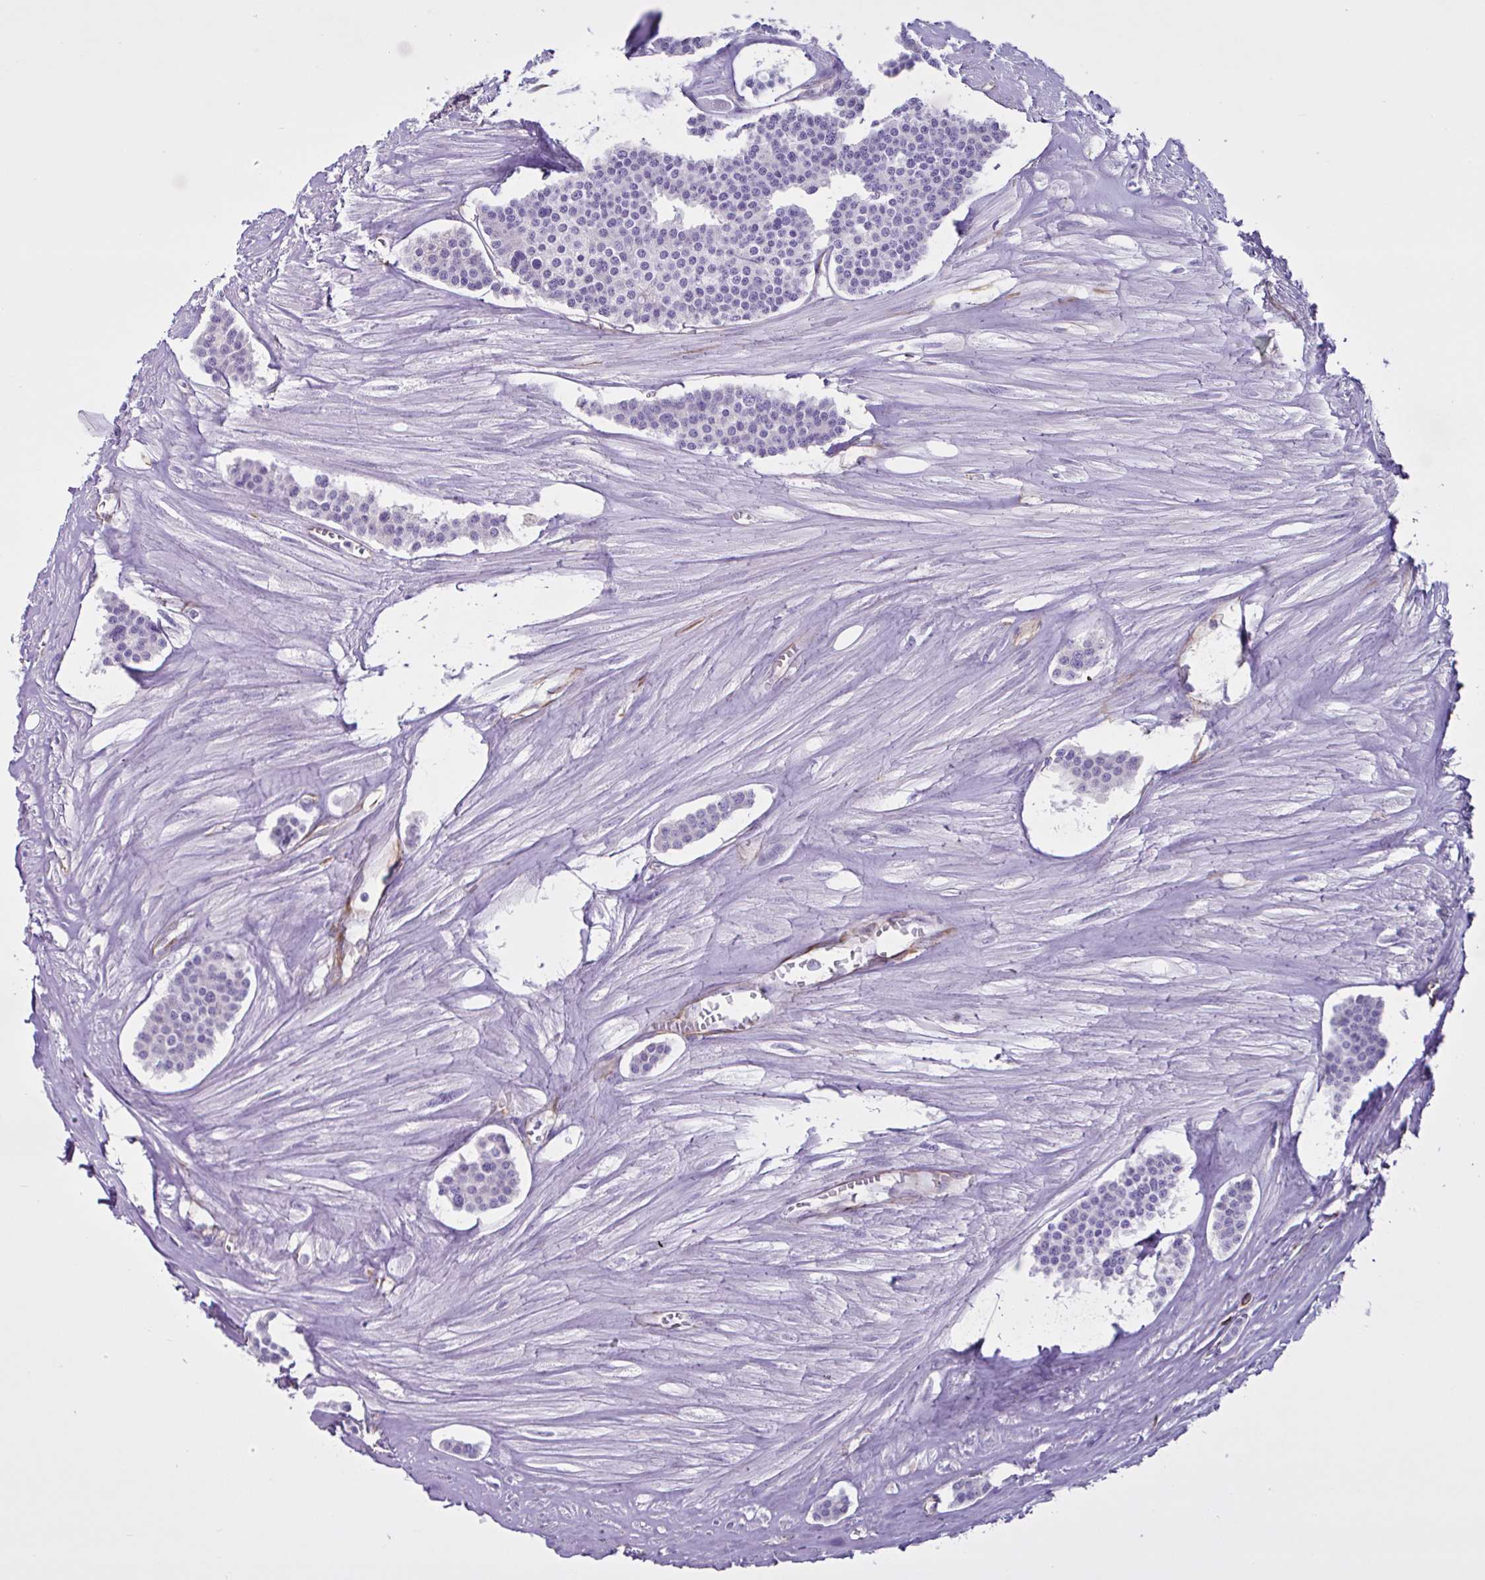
{"staining": {"intensity": "negative", "quantity": "none", "location": "none"}, "tissue": "carcinoid", "cell_type": "Tumor cells", "image_type": "cancer", "snomed": [{"axis": "morphology", "description": "Carcinoid, malignant, NOS"}, {"axis": "topography", "description": "Small intestine"}], "caption": "An IHC histopathology image of malignant carcinoid is shown. There is no staining in tumor cells of malignant carcinoid. Brightfield microscopy of immunohistochemistry (IHC) stained with DAB (3,3'-diaminobenzidine) (brown) and hematoxylin (blue), captured at high magnification.", "gene": "TMEM86B", "patient": {"sex": "male", "age": 60}}